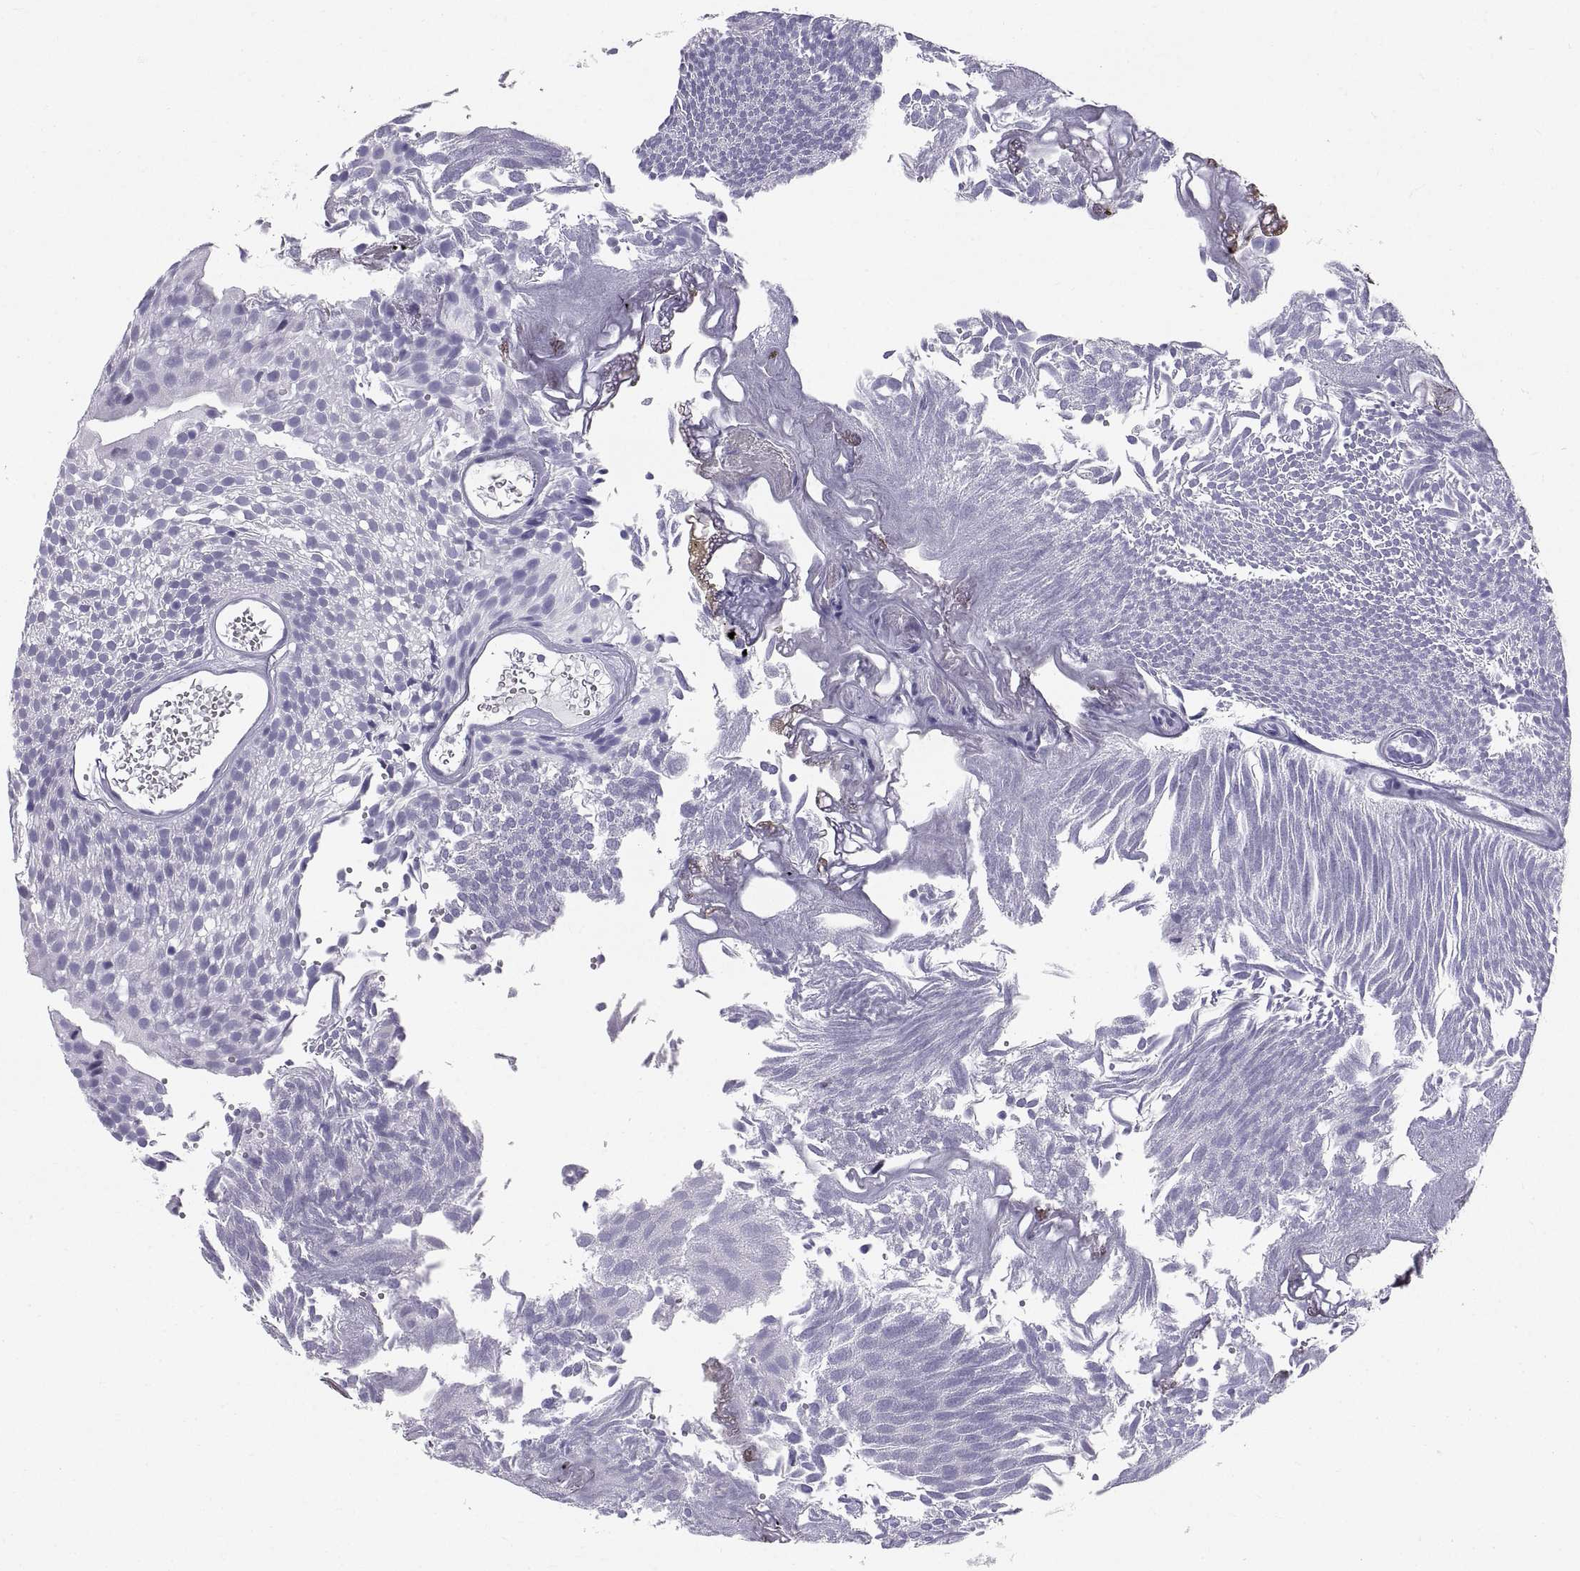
{"staining": {"intensity": "negative", "quantity": "none", "location": "none"}, "tissue": "urothelial cancer", "cell_type": "Tumor cells", "image_type": "cancer", "snomed": [{"axis": "morphology", "description": "Urothelial carcinoma, Low grade"}, {"axis": "topography", "description": "Urinary bladder"}], "caption": "Immunohistochemical staining of urothelial cancer demonstrates no significant staining in tumor cells.", "gene": "CT47A10", "patient": {"sex": "male", "age": 52}}